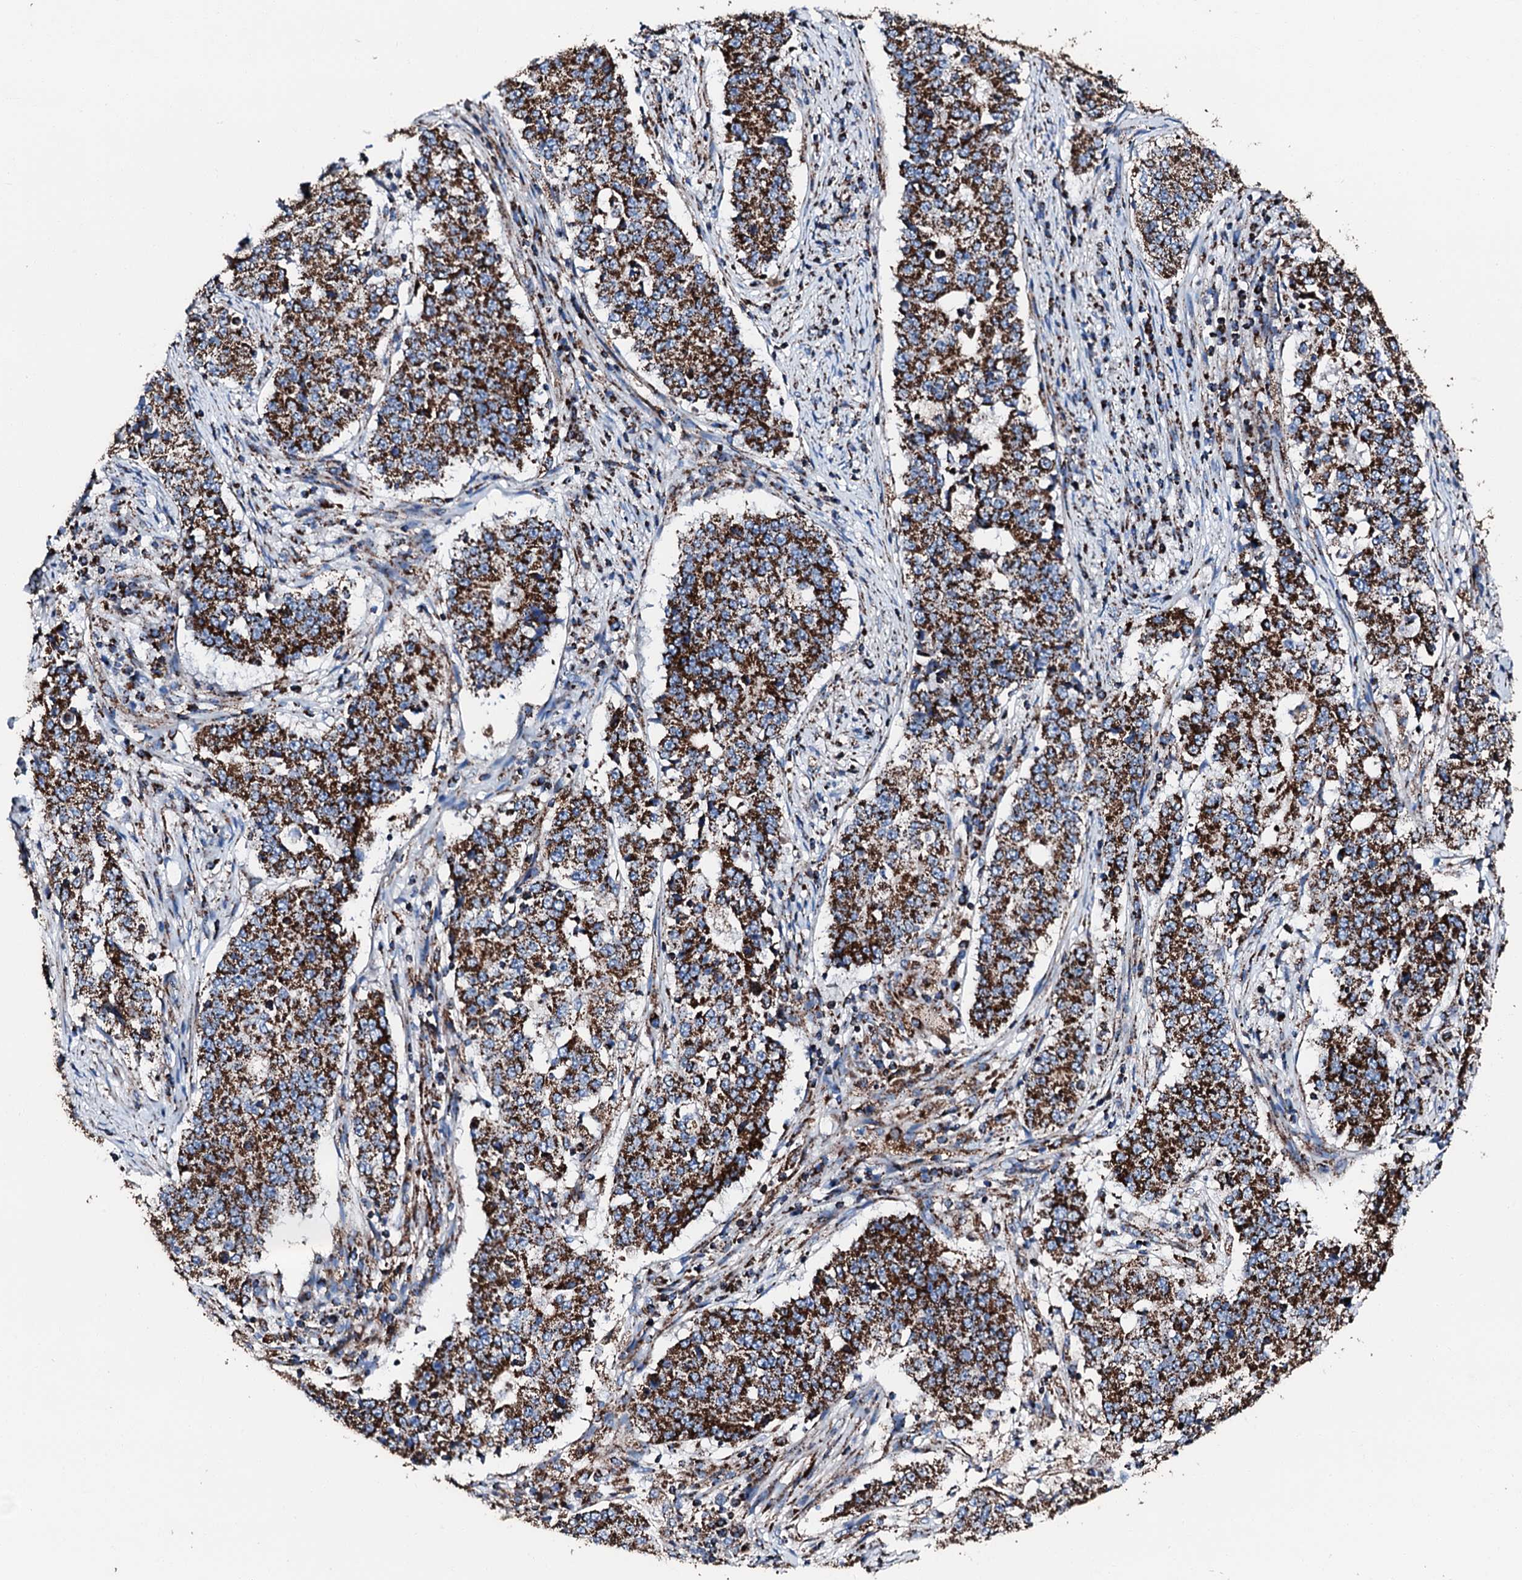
{"staining": {"intensity": "strong", "quantity": ">75%", "location": "cytoplasmic/membranous"}, "tissue": "stomach cancer", "cell_type": "Tumor cells", "image_type": "cancer", "snomed": [{"axis": "morphology", "description": "Adenocarcinoma, NOS"}, {"axis": "topography", "description": "Stomach"}], "caption": "Tumor cells exhibit high levels of strong cytoplasmic/membranous expression in approximately >75% of cells in human stomach cancer. (Brightfield microscopy of DAB IHC at high magnification).", "gene": "HADH", "patient": {"sex": "male", "age": 59}}